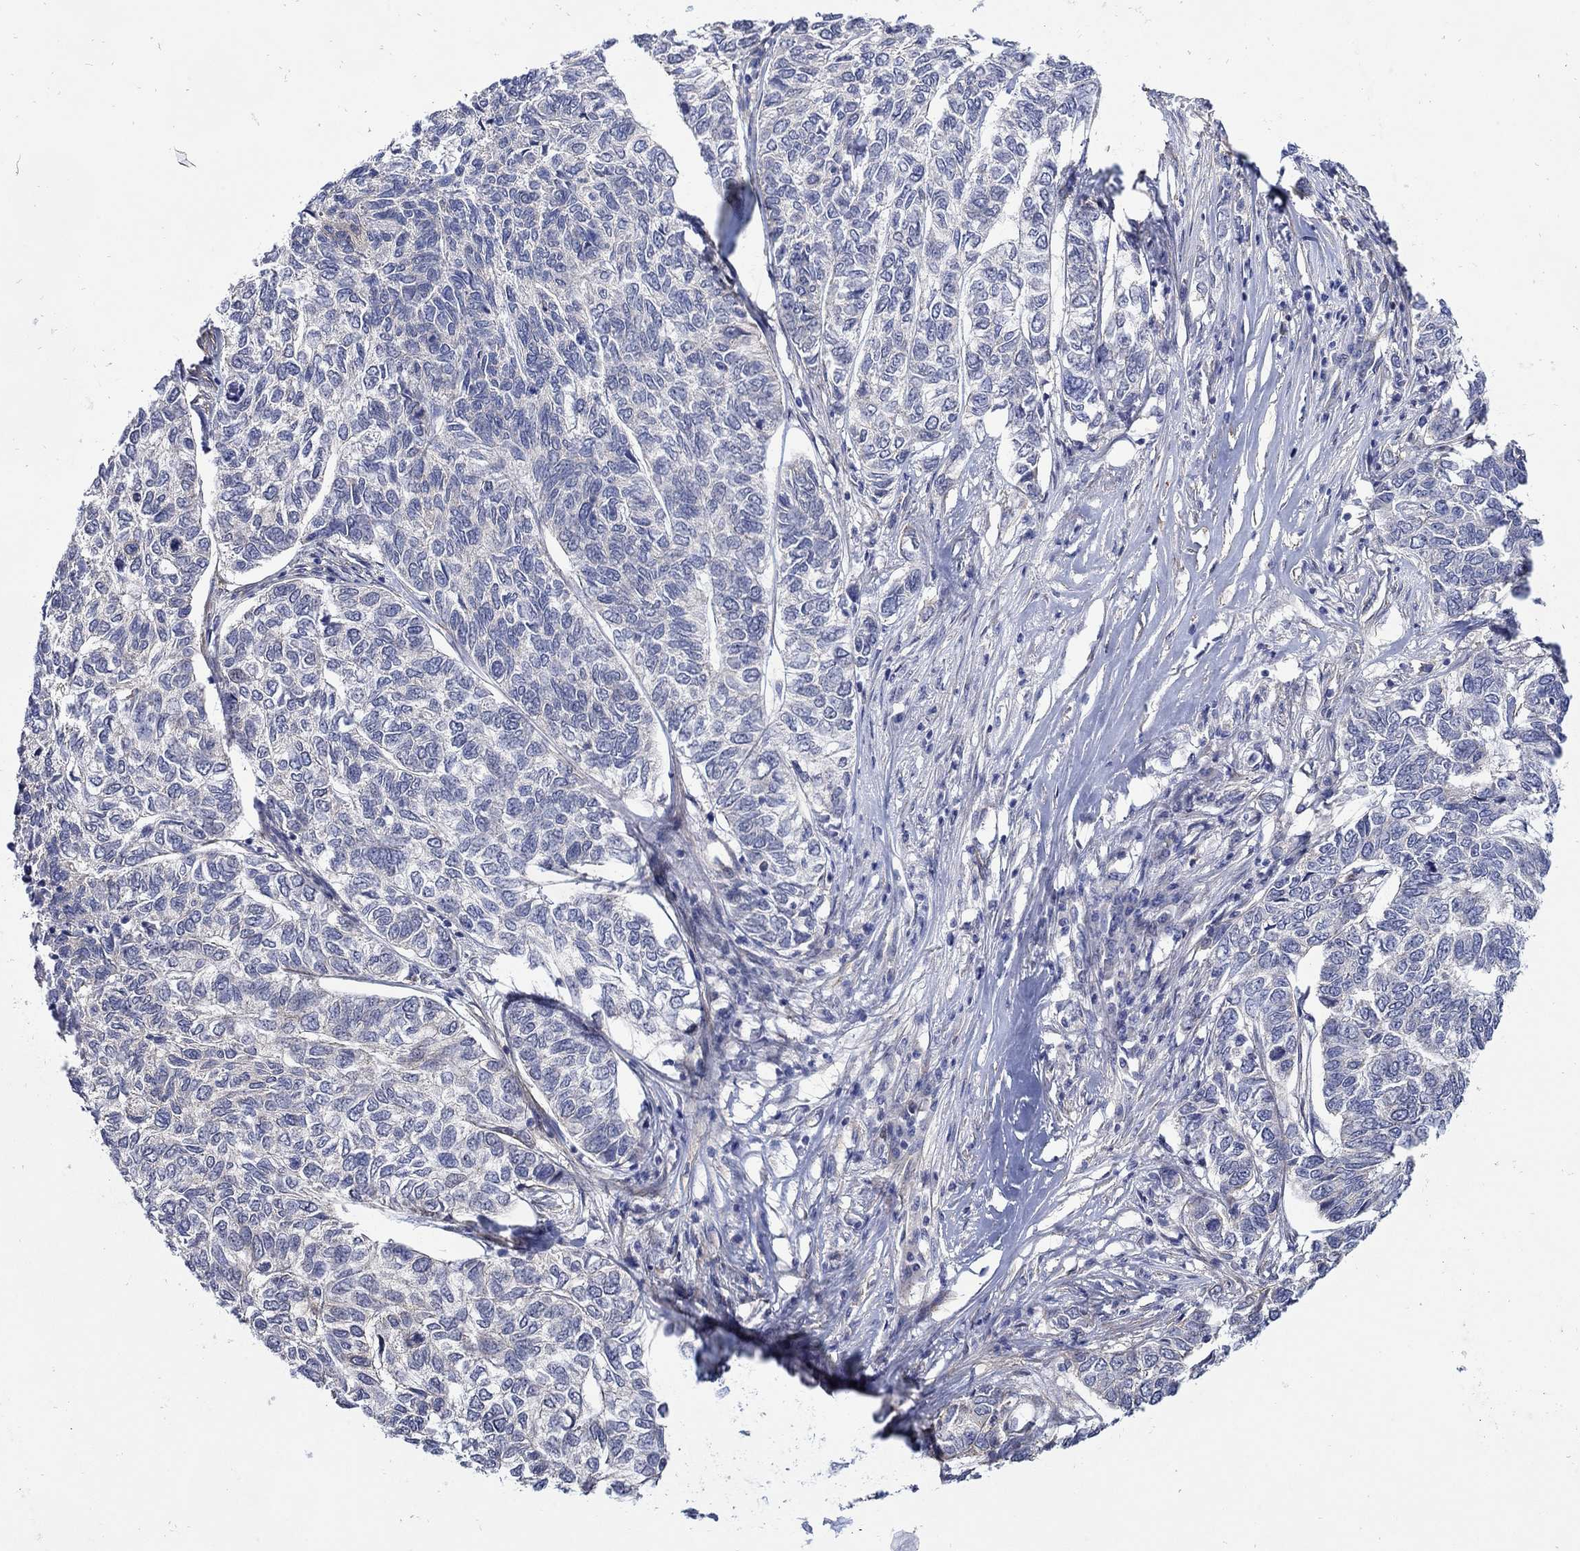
{"staining": {"intensity": "negative", "quantity": "none", "location": "none"}, "tissue": "skin cancer", "cell_type": "Tumor cells", "image_type": "cancer", "snomed": [{"axis": "morphology", "description": "Basal cell carcinoma"}, {"axis": "topography", "description": "Skin"}], "caption": "This image is of skin basal cell carcinoma stained with immunohistochemistry (IHC) to label a protein in brown with the nuclei are counter-stained blue. There is no positivity in tumor cells.", "gene": "SCN7A", "patient": {"sex": "female", "age": 65}}